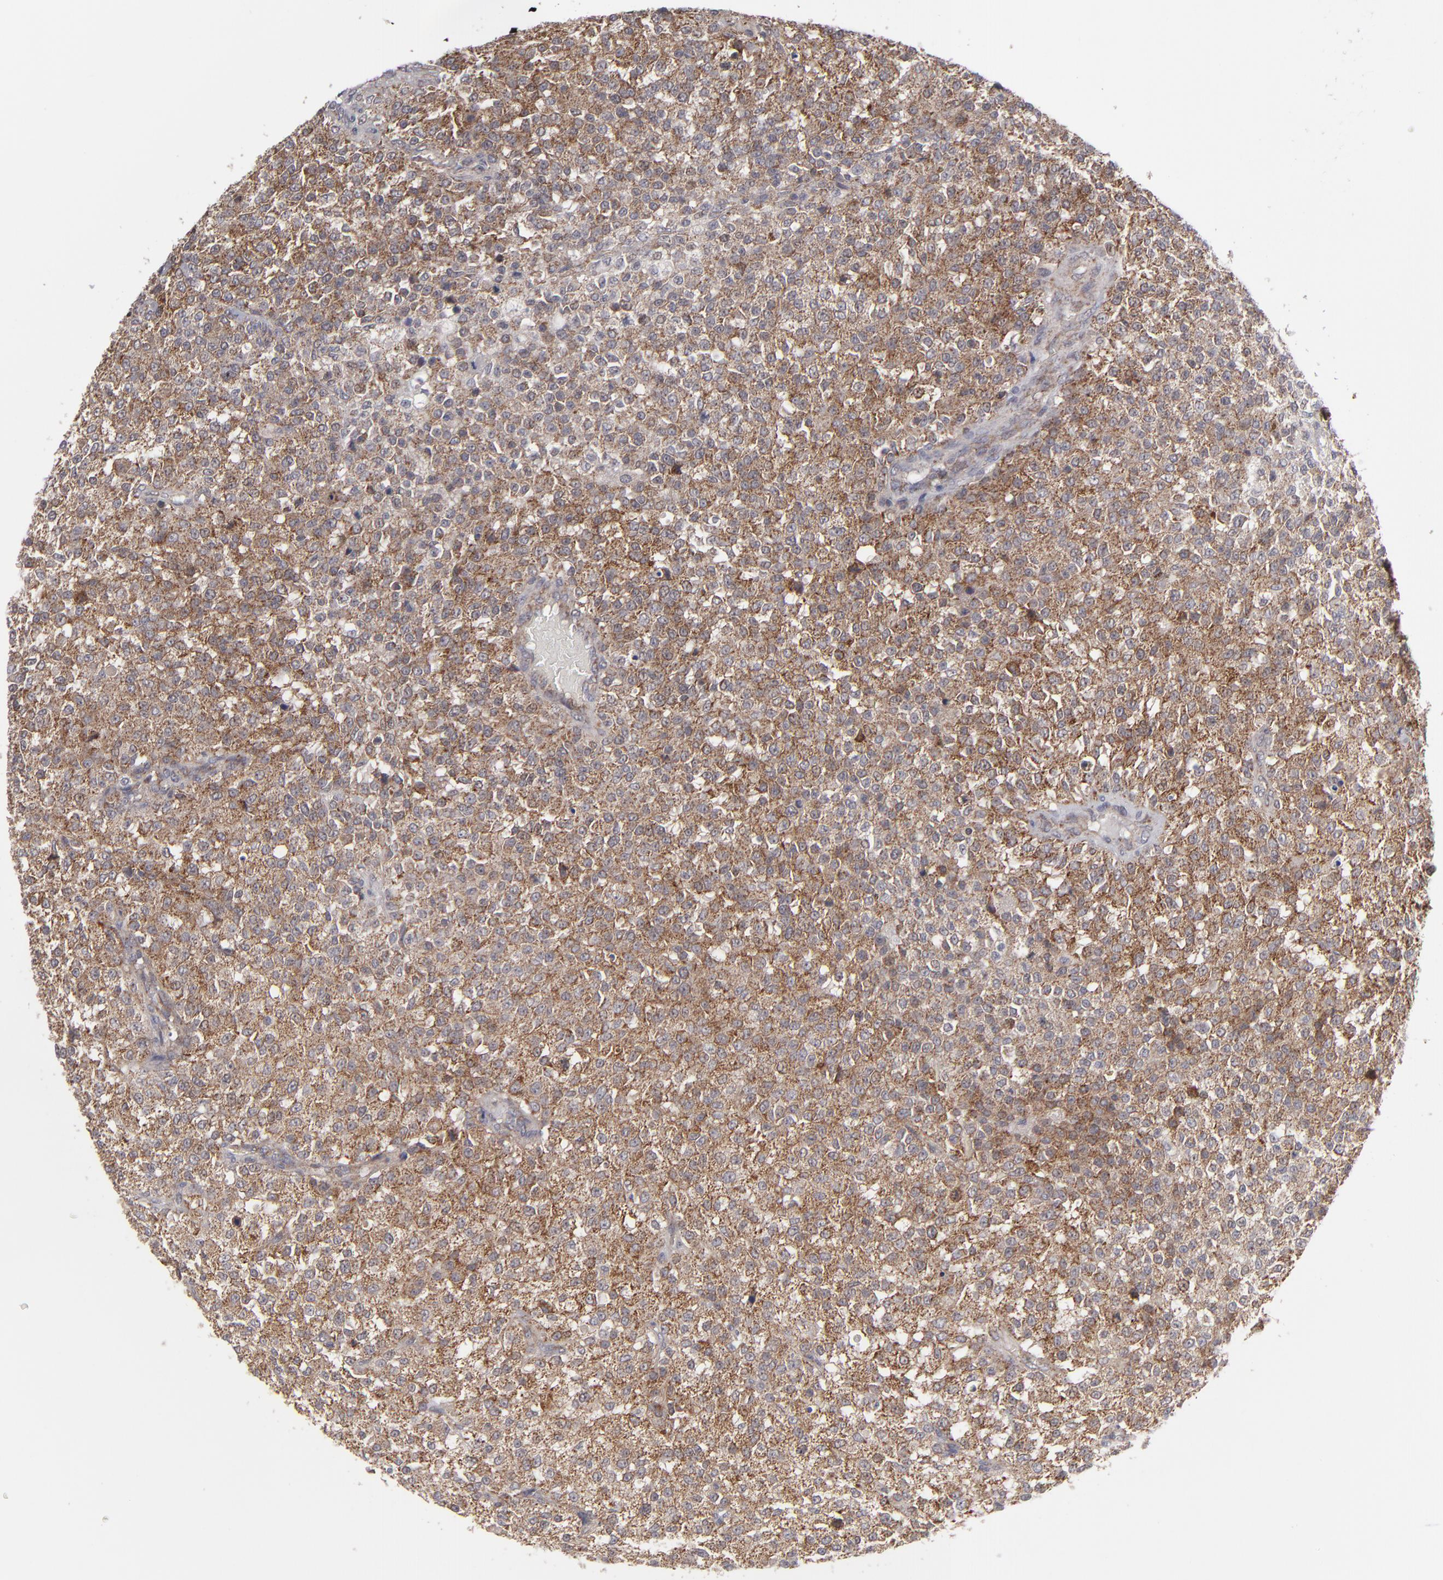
{"staining": {"intensity": "moderate", "quantity": "25%-75%", "location": "cytoplasmic/membranous"}, "tissue": "testis cancer", "cell_type": "Tumor cells", "image_type": "cancer", "snomed": [{"axis": "morphology", "description": "Seminoma, NOS"}, {"axis": "topography", "description": "Testis"}], "caption": "Testis cancer (seminoma) was stained to show a protein in brown. There is medium levels of moderate cytoplasmic/membranous staining in about 25%-75% of tumor cells.", "gene": "GLCCI1", "patient": {"sex": "male", "age": 59}}